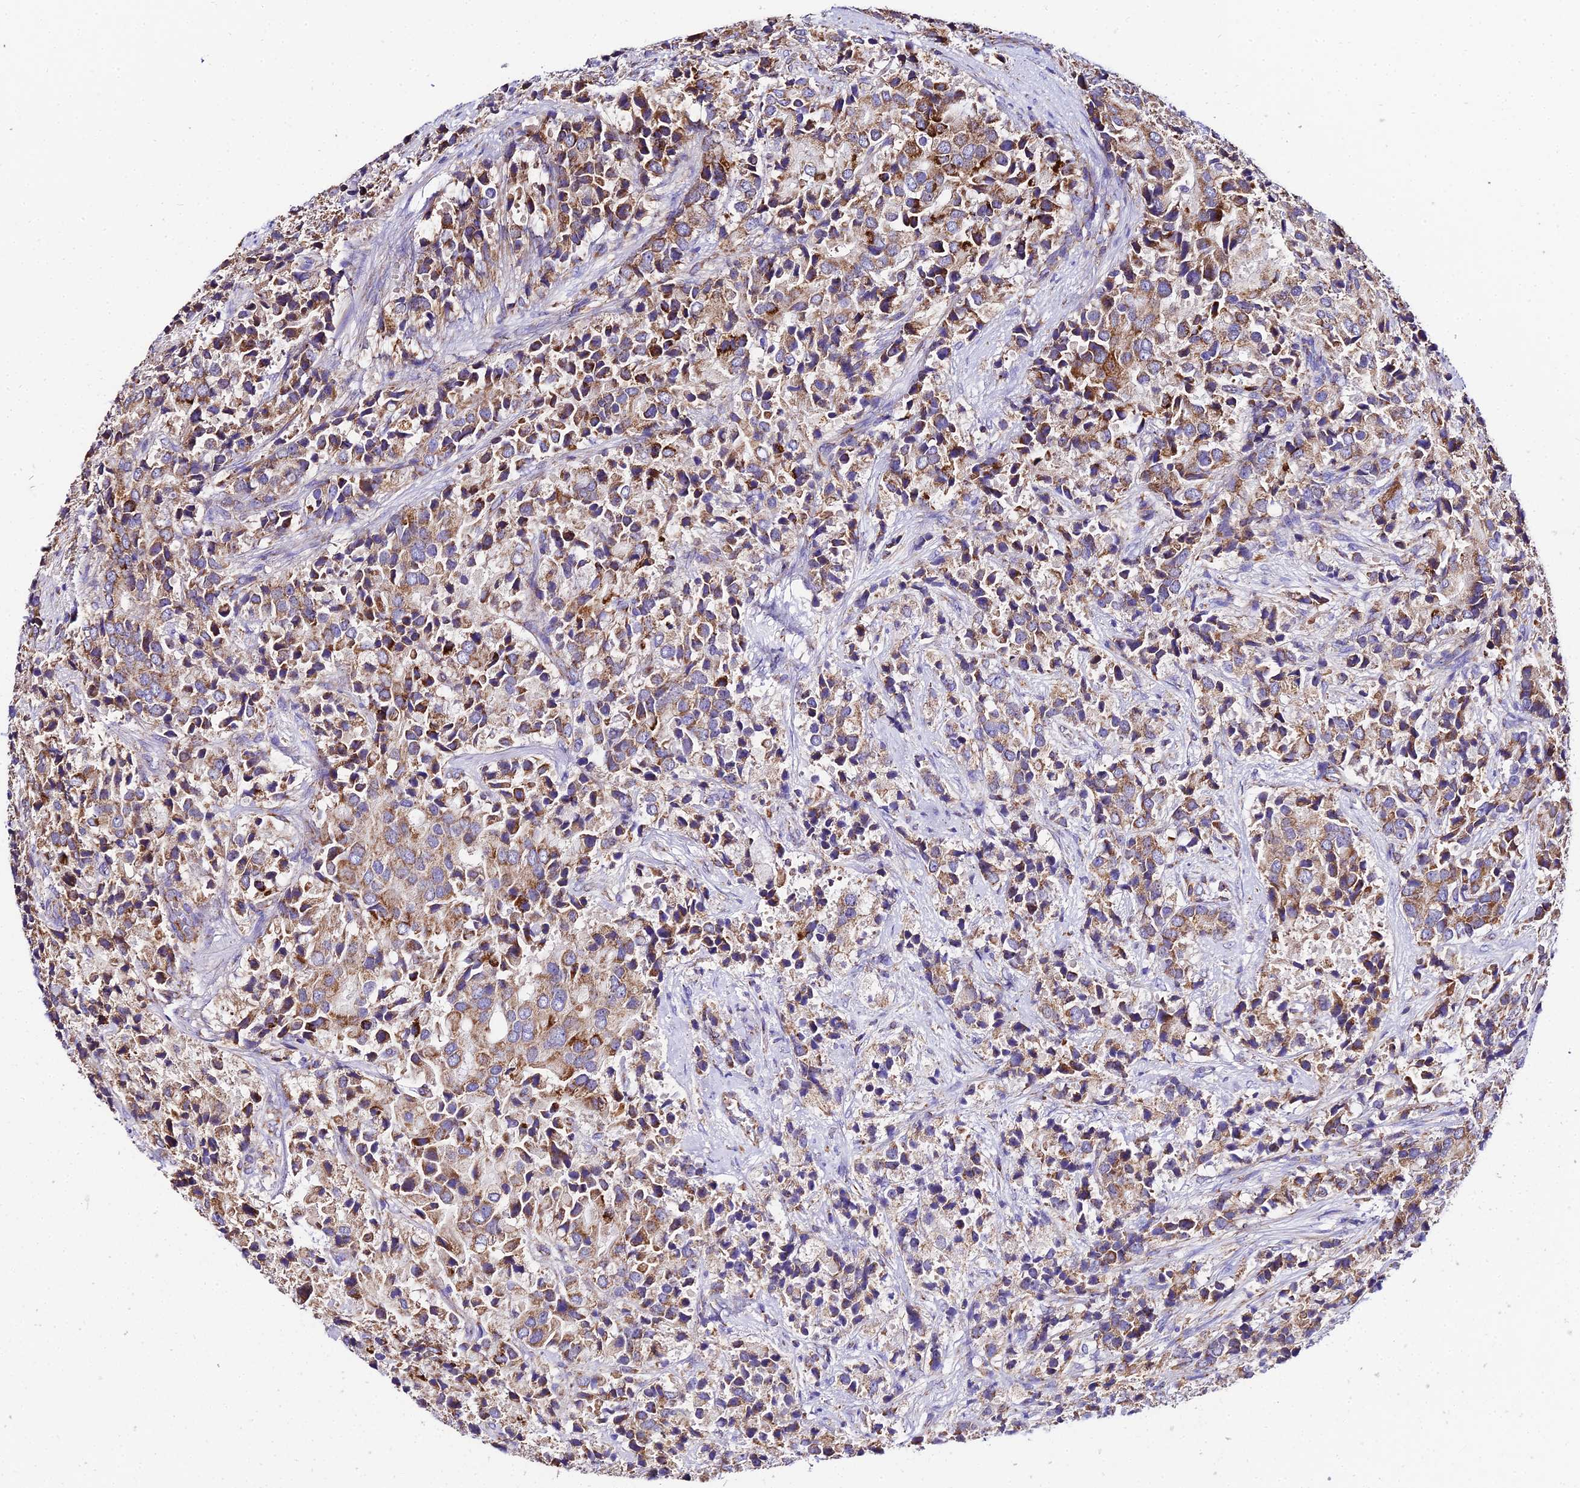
{"staining": {"intensity": "moderate", "quantity": ">75%", "location": "cytoplasmic/membranous"}, "tissue": "prostate cancer", "cell_type": "Tumor cells", "image_type": "cancer", "snomed": [{"axis": "morphology", "description": "Adenocarcinoma, High grade"}, {"axis": "topography", "description": "Prostate"}], "caption": "A photomicrograph of prostate cancer stained for a protein shows moderate cytoplasmic/membranous brown staining in tumor cells.", "gene": "OCIAD1", "patient": {"sex": "male", "age": 62}}